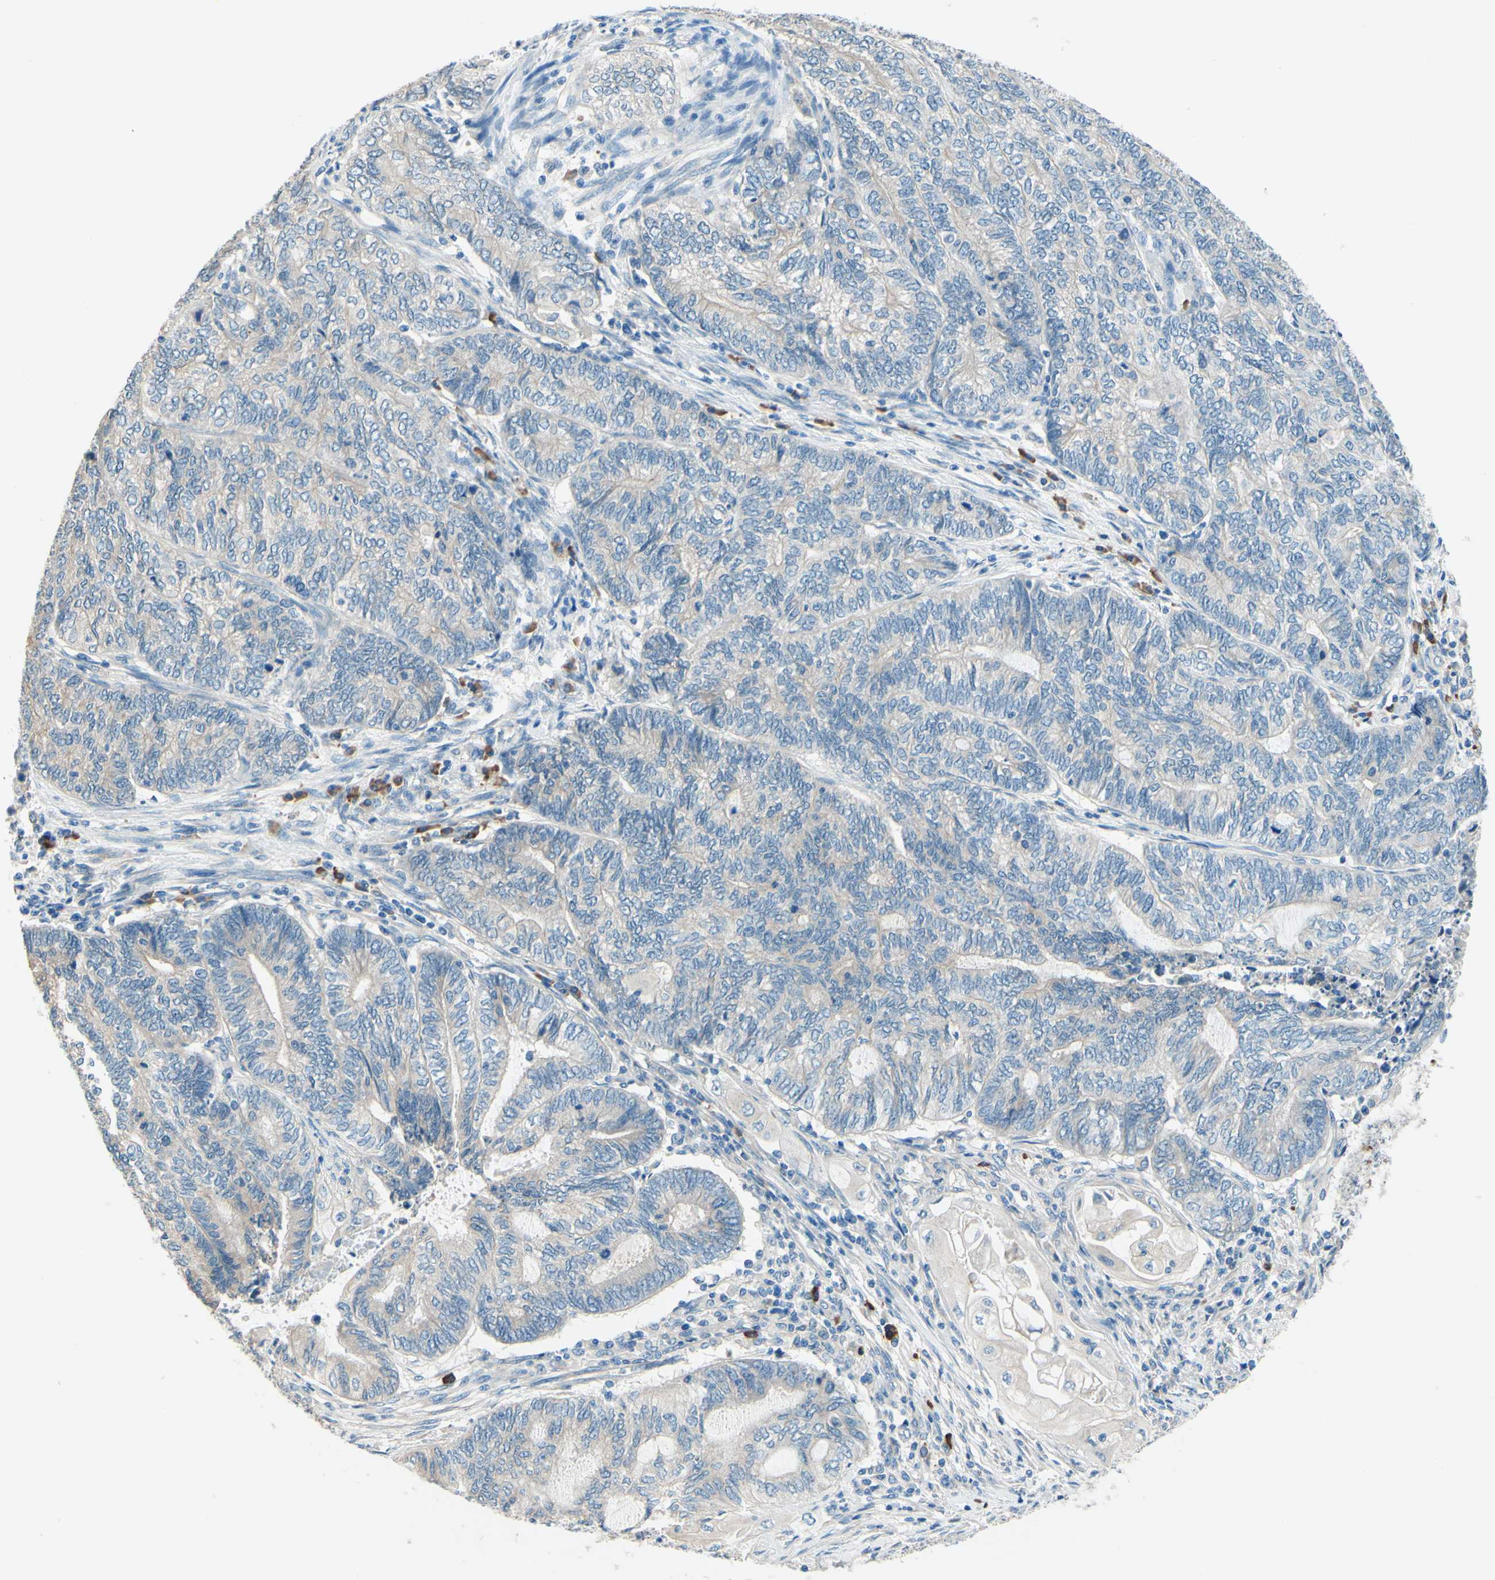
{"staining": {"intensity": "negative", "quantity": "none", "location": "none"}, "tissue": "endometrial cancer", "cell_type": "Tumor cells", "image_type": "cancer", "snomed": [{"axis": "morphology", "description": "Adenocarcinoma, NOS"}, {"axis": "topography", "description": "Uterus"}, {"axis": "topography", "description": "Endometrium"}], "caption": "Histopathology image shows no significant protein staining in tumor cells of adenocarcinoma (endometrial).", "gene": "PASD1", "patient": {"sex": "female", "age": 70}}